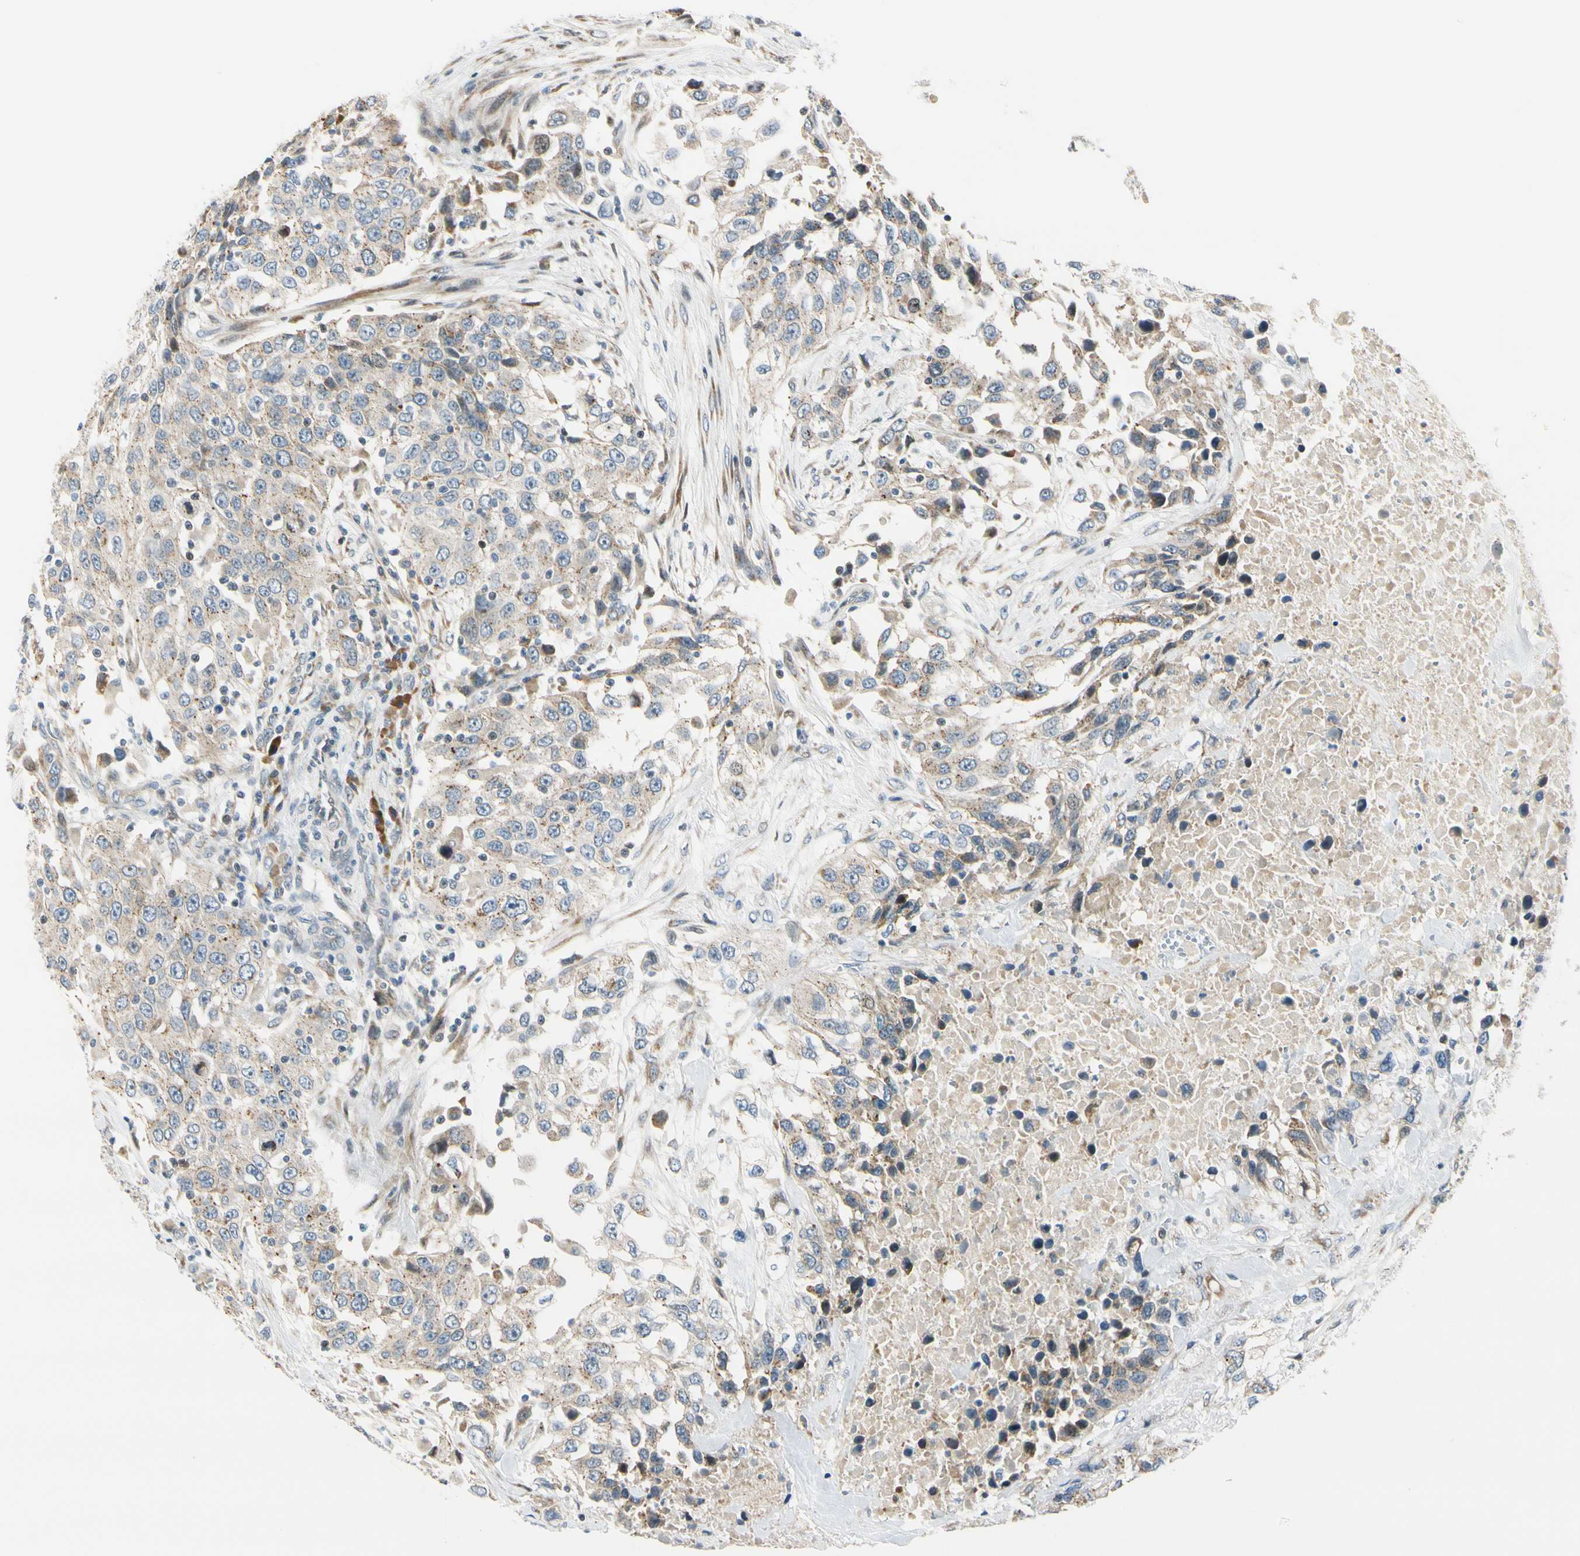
{"staining": {"intensity": "weak", "quantity": ">75%", "location": "cytoplasmic/membranous"}, "tissue": "urothelial cancer", "cell_type": "Tumor cells", "image_type": "cancer", "snomed": [{"axis": "morphology", "description": "Urothelial carcinoma, High grade"}, {"axis": "topography", "description": "Urinary bladder"}], "caption": "Approximately >75% of tumor cells in human urothelial cancer demonstrate weak cytoplasmic/membranous protein staining as visualized by brown immunohistochemical staining.", "gene": "NPDC1", "patient": {"sex": "female", "age": 80}}